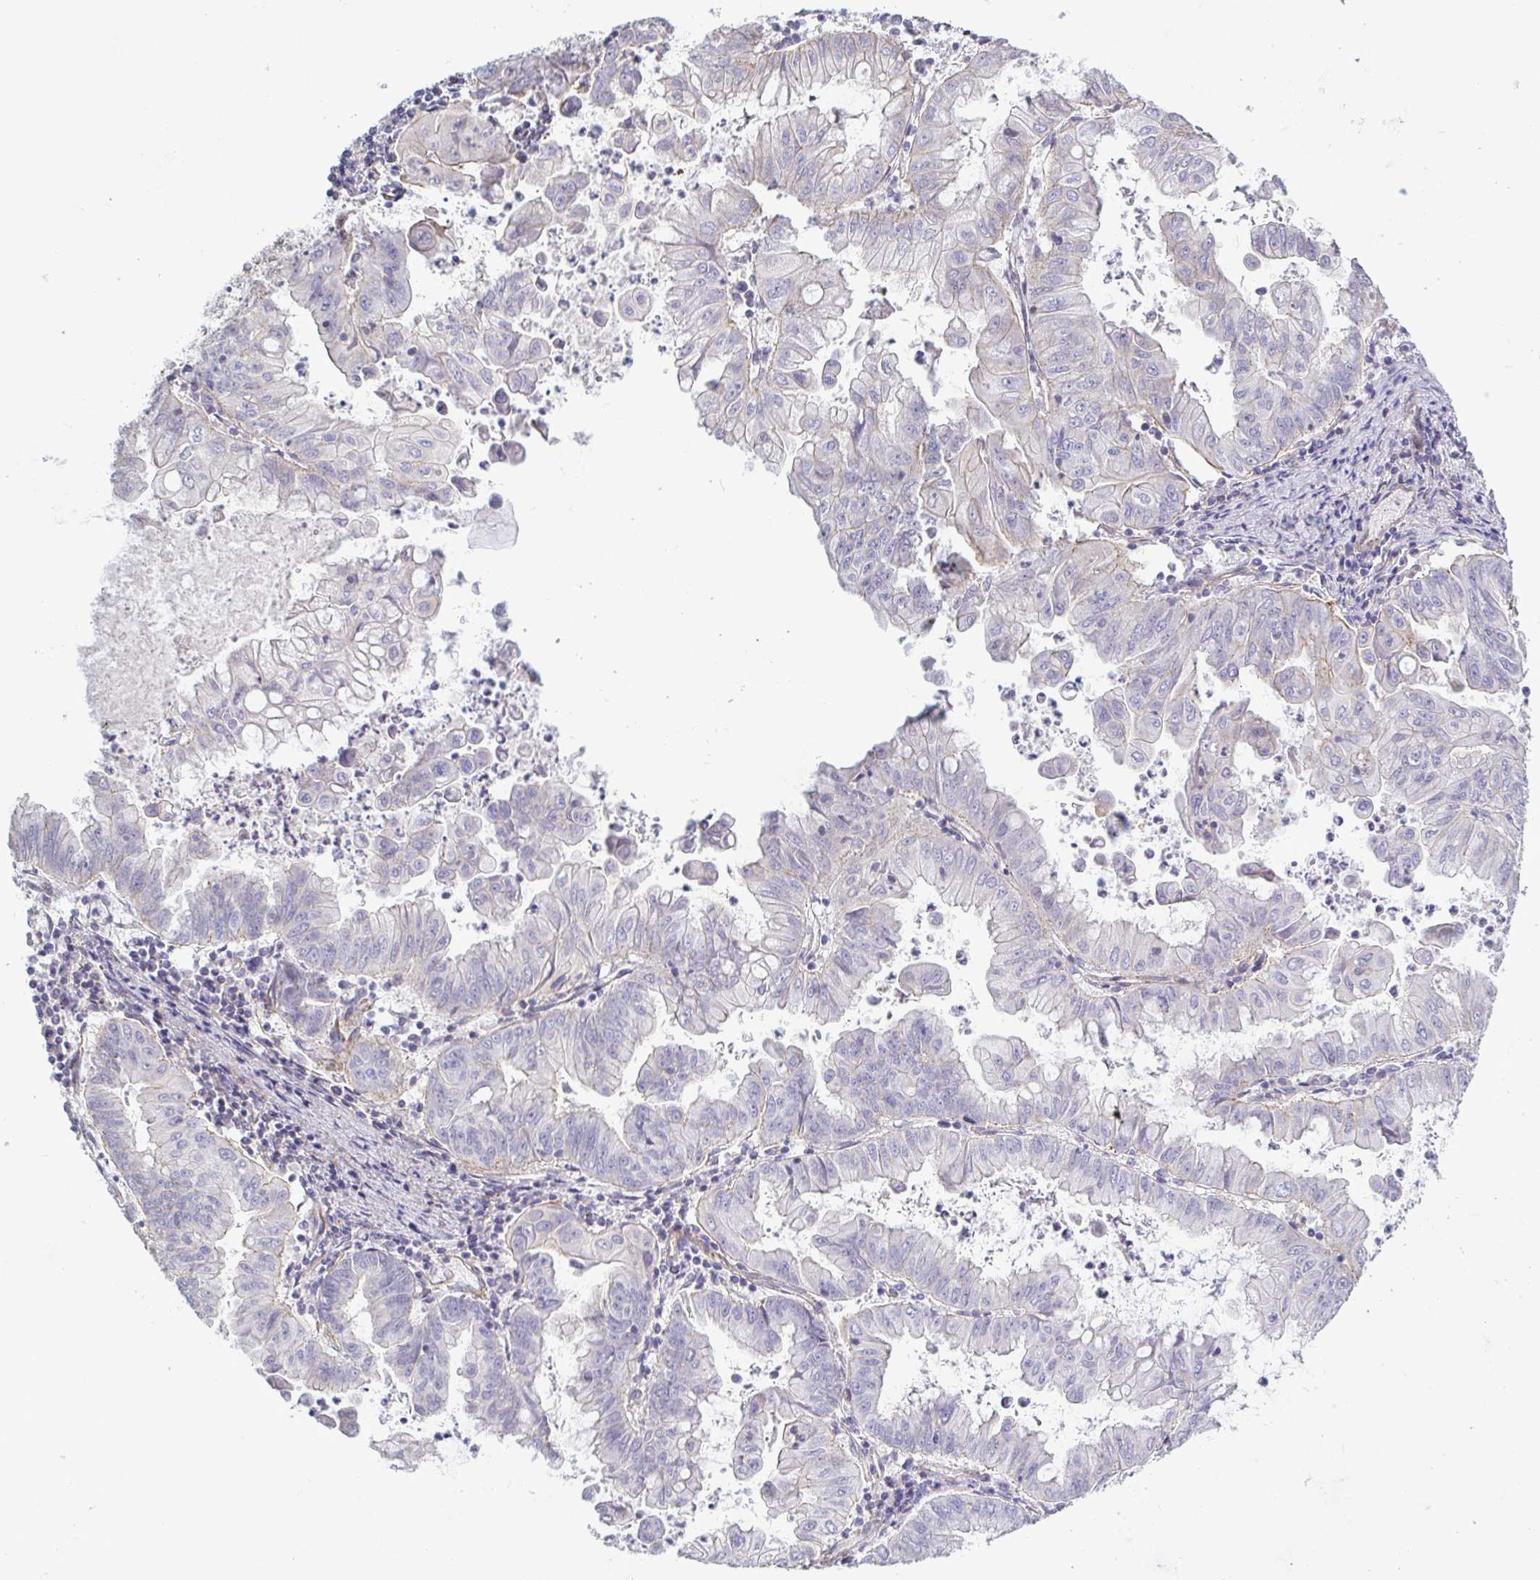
{"staining": {"intensity": "negative", "quantity": "none", "location": "none"}, "tissue": "stomach cancer", "cell_type": "Tumor cells", "image_type": "cancer", "snomed": [{"axis": "morphology", "description": "Adenocarcinoma, NOS"}, {"axis": "topography", "description": "Stomach, upper"}], "caption": "IHC of adenocarcinoma (stomach) displays no expression in tumor cells.", "gene": "SHISA7", "patient": {"sex": "male", "age": 80}}